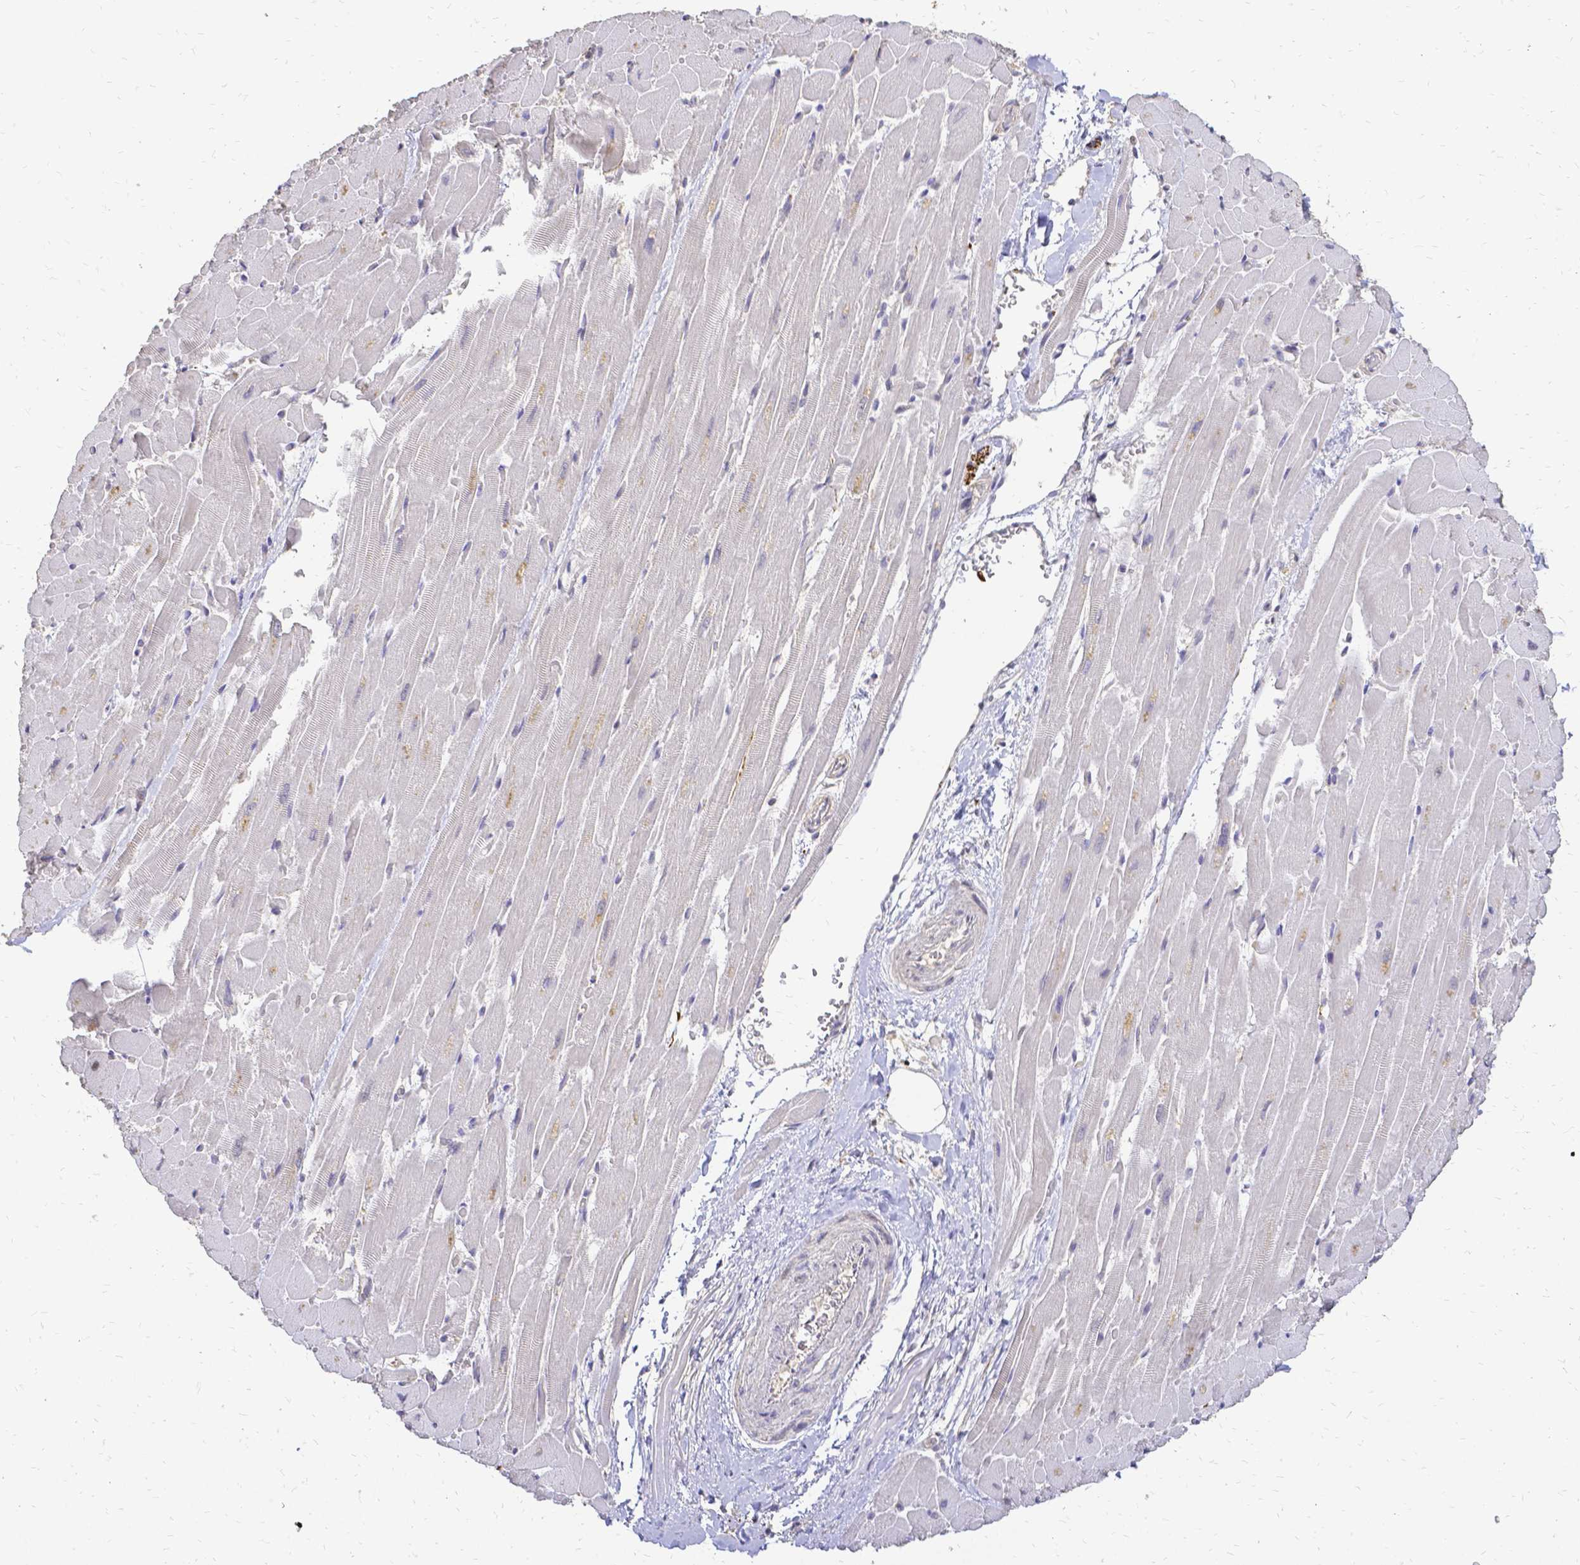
{"staining": {"intensity": "negative", "quantity": "none", "location": "none"}, "tissue": "heart muscle", "cell_type": "Cardiomyocytes", "image_type": "normal", "snomed": [{"axis": "morphology", "description": "Normal tissue, NOS"}, {"axis": "topography", "description": "Heart"}], "caption": "Benign heart muscle was stained to show a protein in brown. There is no significant staining in cardiomyocytes. (DAB (3,3'-diaminobenzidine) IHC, high magnification).", "gene": "CIB1", "patient": {"sex": "male", "age": 37}}